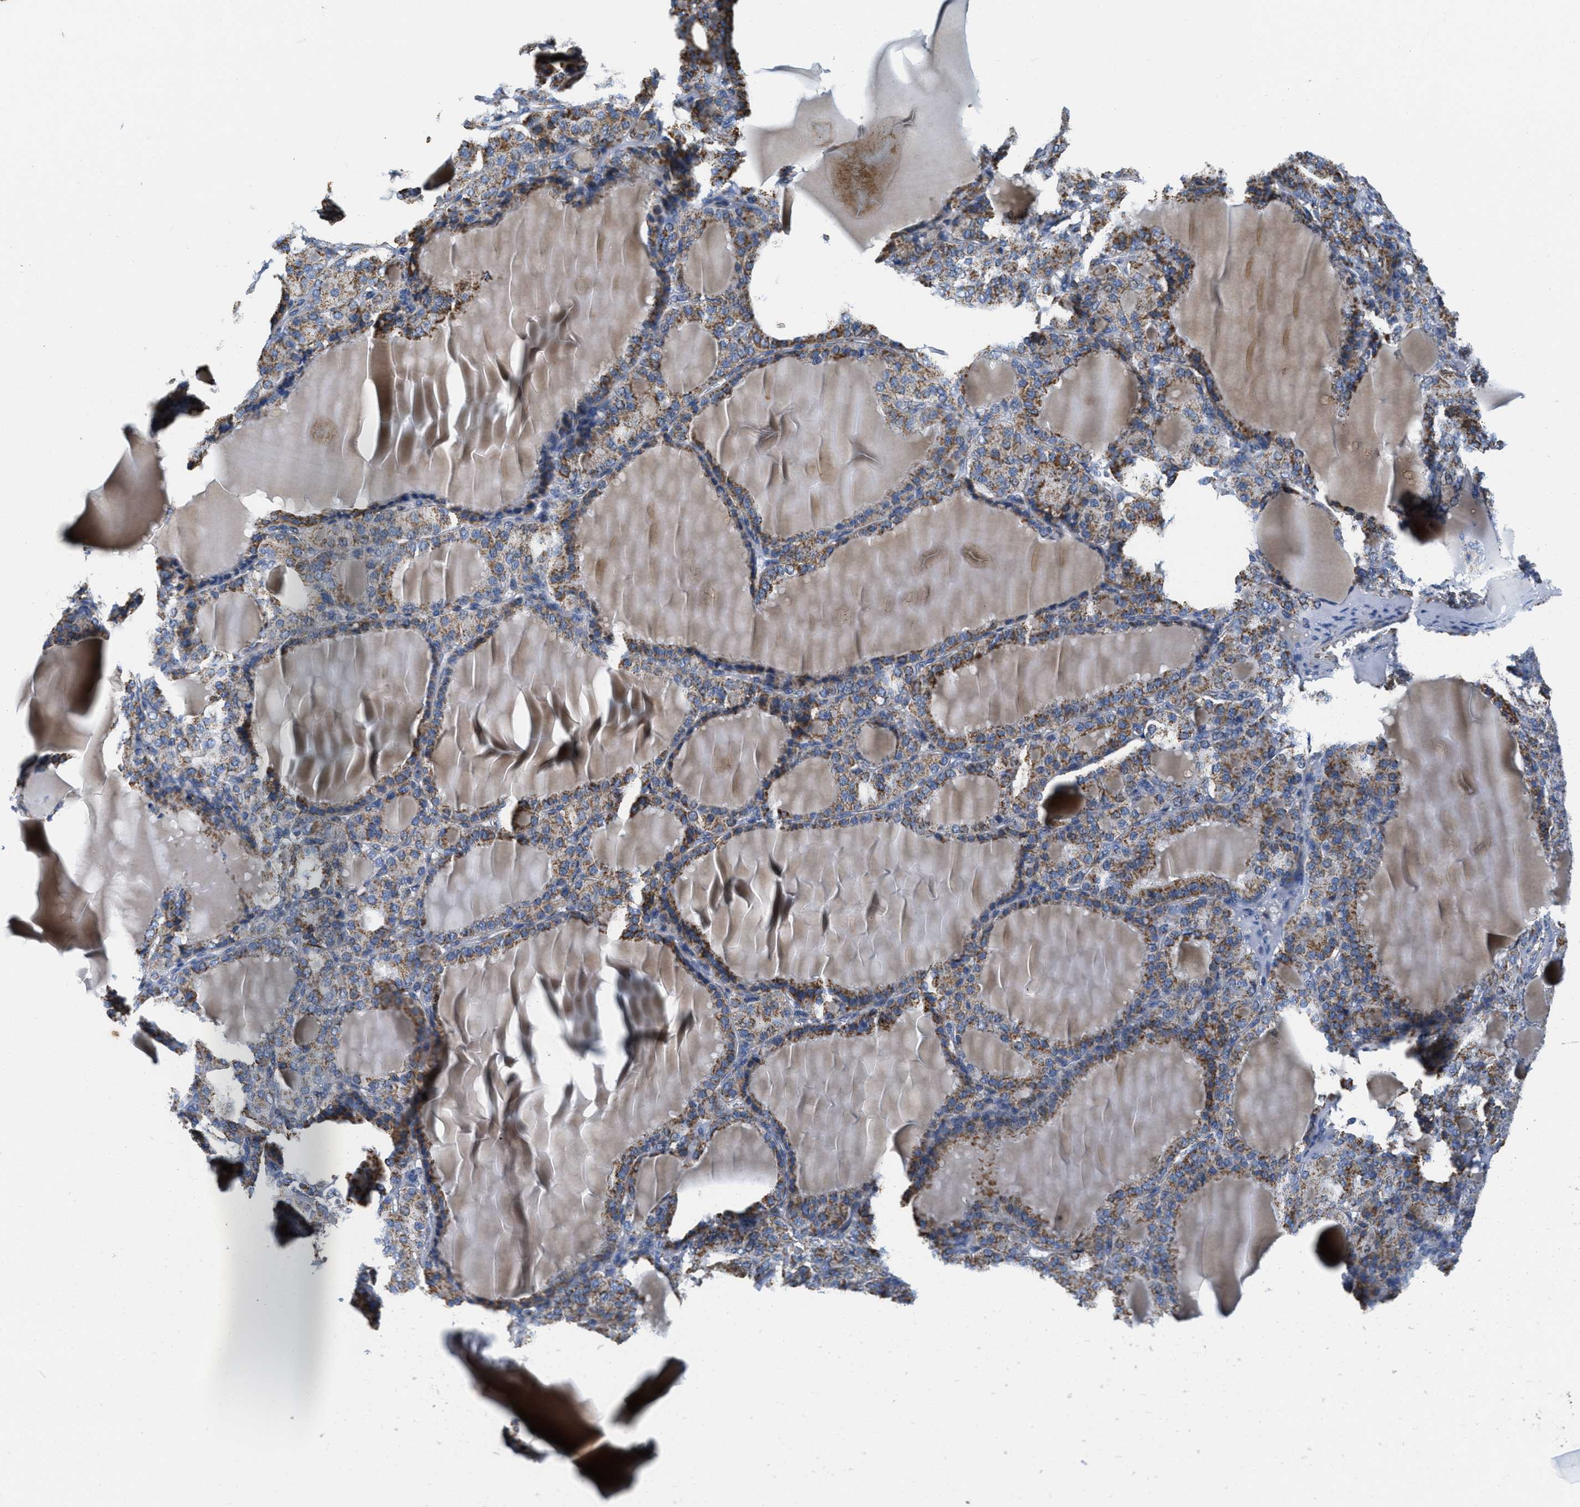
{"staining": {"intensity": "moderate", "quantity": ">75%", "location": "cytoplasmic/membranous"}, "tissue": "thyroid gland", "cell_type": "Glandular cells", "image_type": "normal", "snomed": [{"axis": "morphology", "description": "Normal tissue, NOS"}, {"axis": "topography", "description": "Thyroid gland"}], "caption": "Unremarkable thyroid gland reveals moderate cytoplasmic/membranous expression in approximately >75% of glandular cells.", "gene": "KCNJ5", "patient": {"sex": "female", "age": 28}}